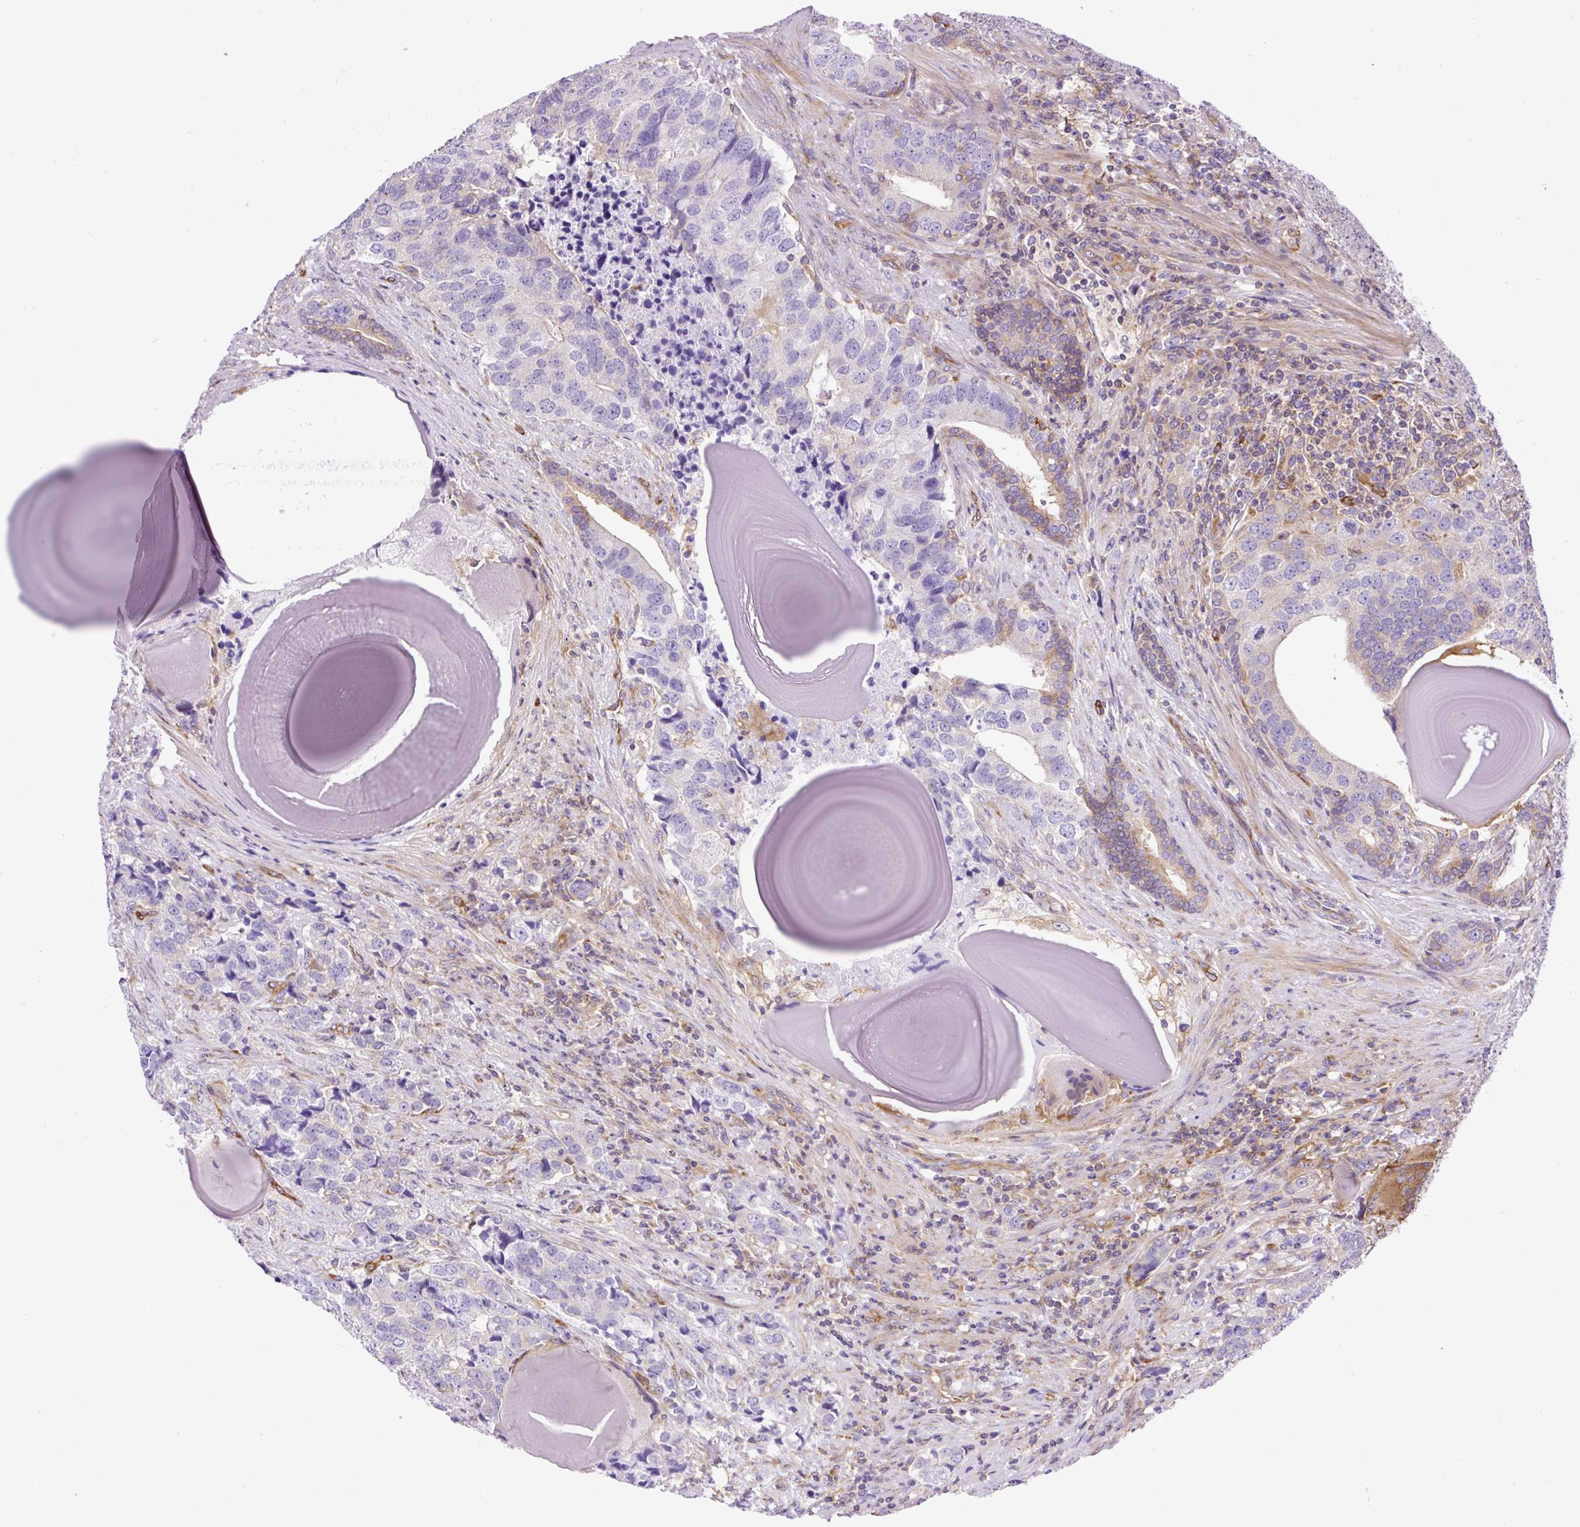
{"staining": {"intensity": "negative", "quantity": "none", "location": "none"}, "tissue": "prostate cancer", "cell_type": "Tumor cells", "image_type": "cancer", "snomed": [{"axis": "morphology", "description": "Adenocarcinoma, High grade"}, {"axis": "topography", "description": "Prostate"}], "caption": "Tumor cells are negative for protein expression in human high-grade adenocarcinoma (prostate). Brightfield microscopy of immunohistochemistry stained with DAB (3,3'-diaminobenzidine) (brown) and hematoxylin (blue), captured at high magnification.", "gene": "MAP1S", "patient": {"sex": "male", "age": 68}}